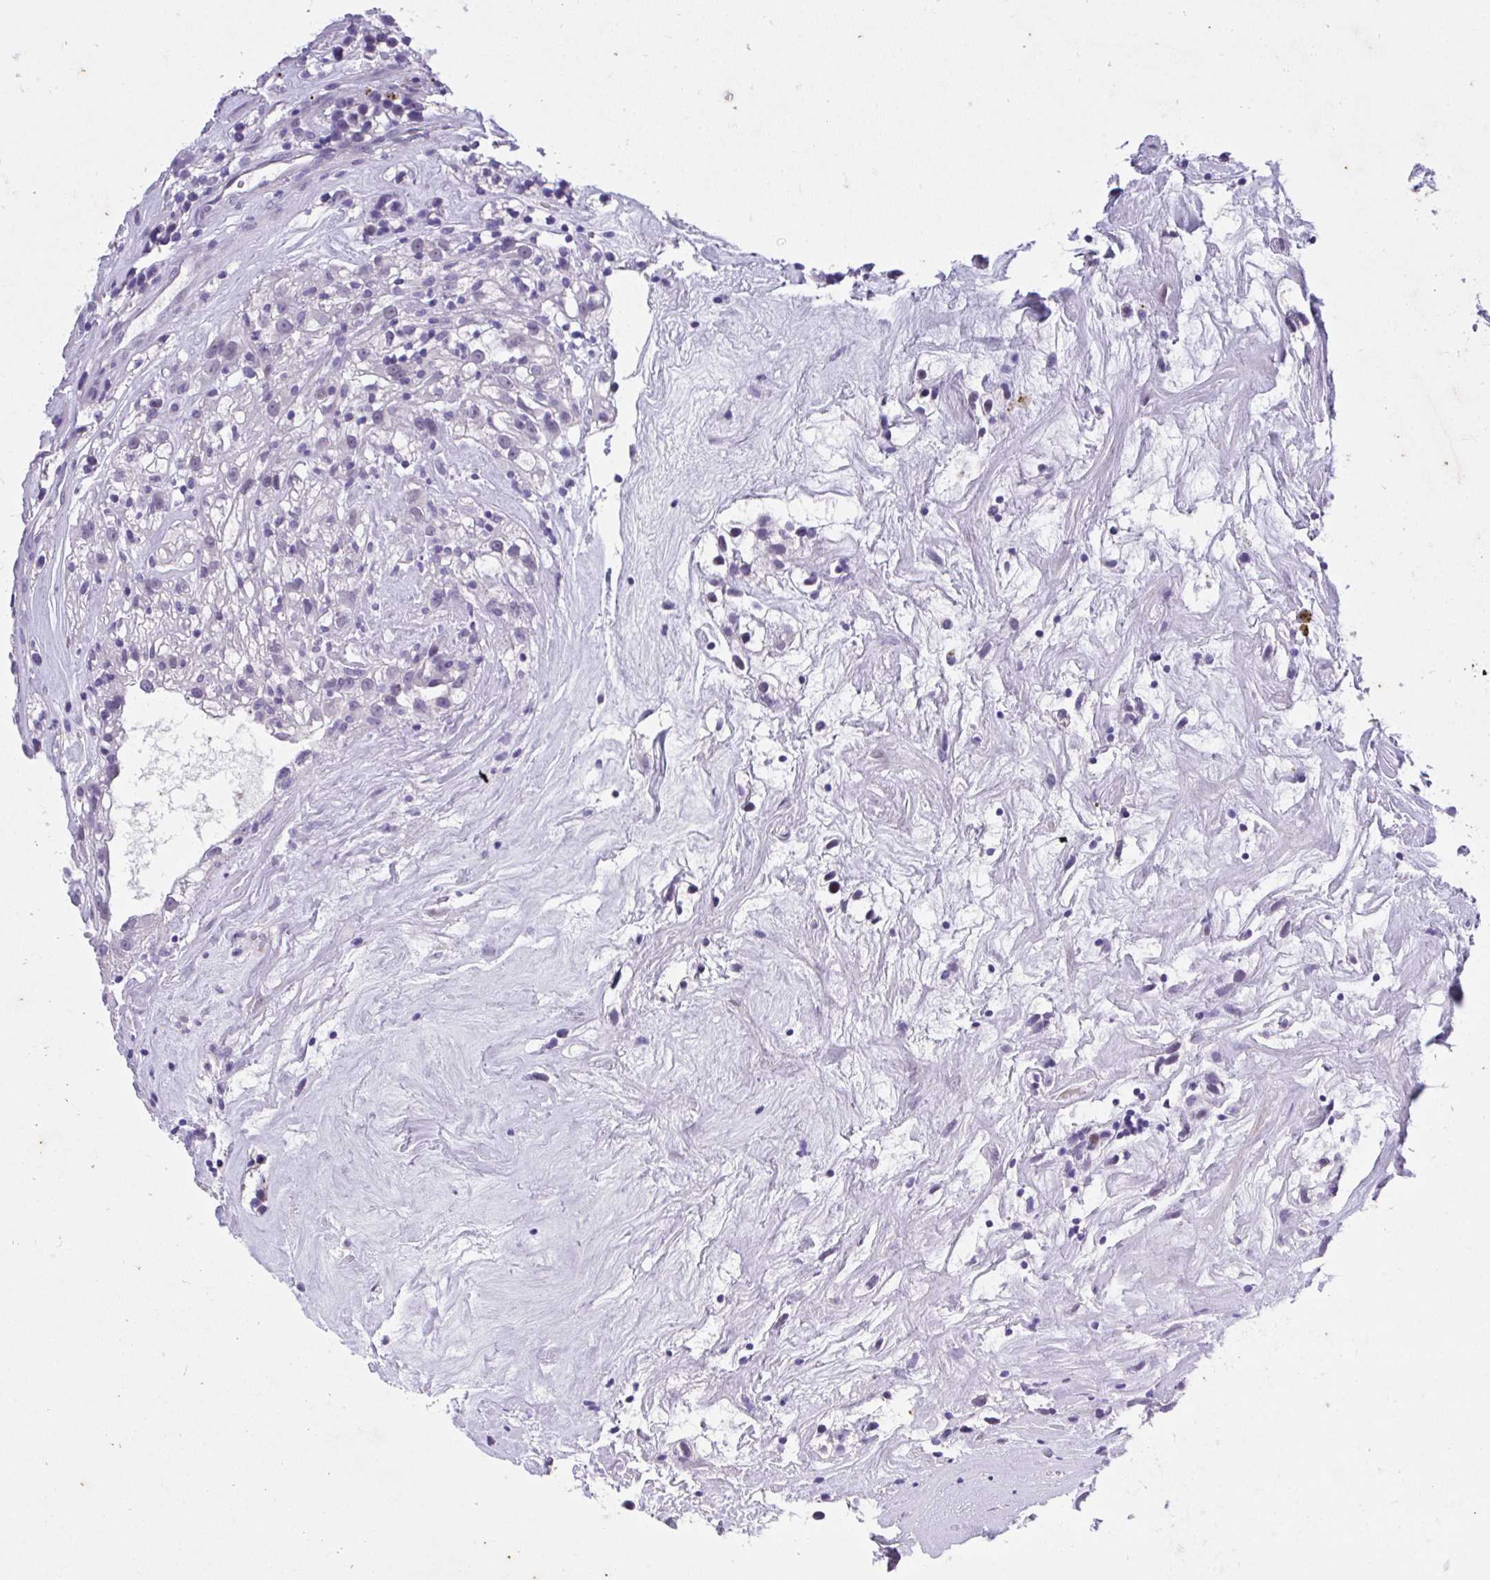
{"staining": {"intensity": "negative", "quantity": "none", "location": "none"}, "tissue": "renal cancer", "cell_type": "Tumor cells", "image_type": "cancer", "snomed": [{"axis": "morphology", "description": "Adenocarcinoma, NOS"}, {"axis": "topography", "description": "Kidney"}], "caption": "Human adenocarcinoma (renal) stained for a protein using immunohistochemistry (IHC) demonstrates no expression in tumor cells.", "gene": "KLK1", "patient": {"sex": "female", "age": 57}}